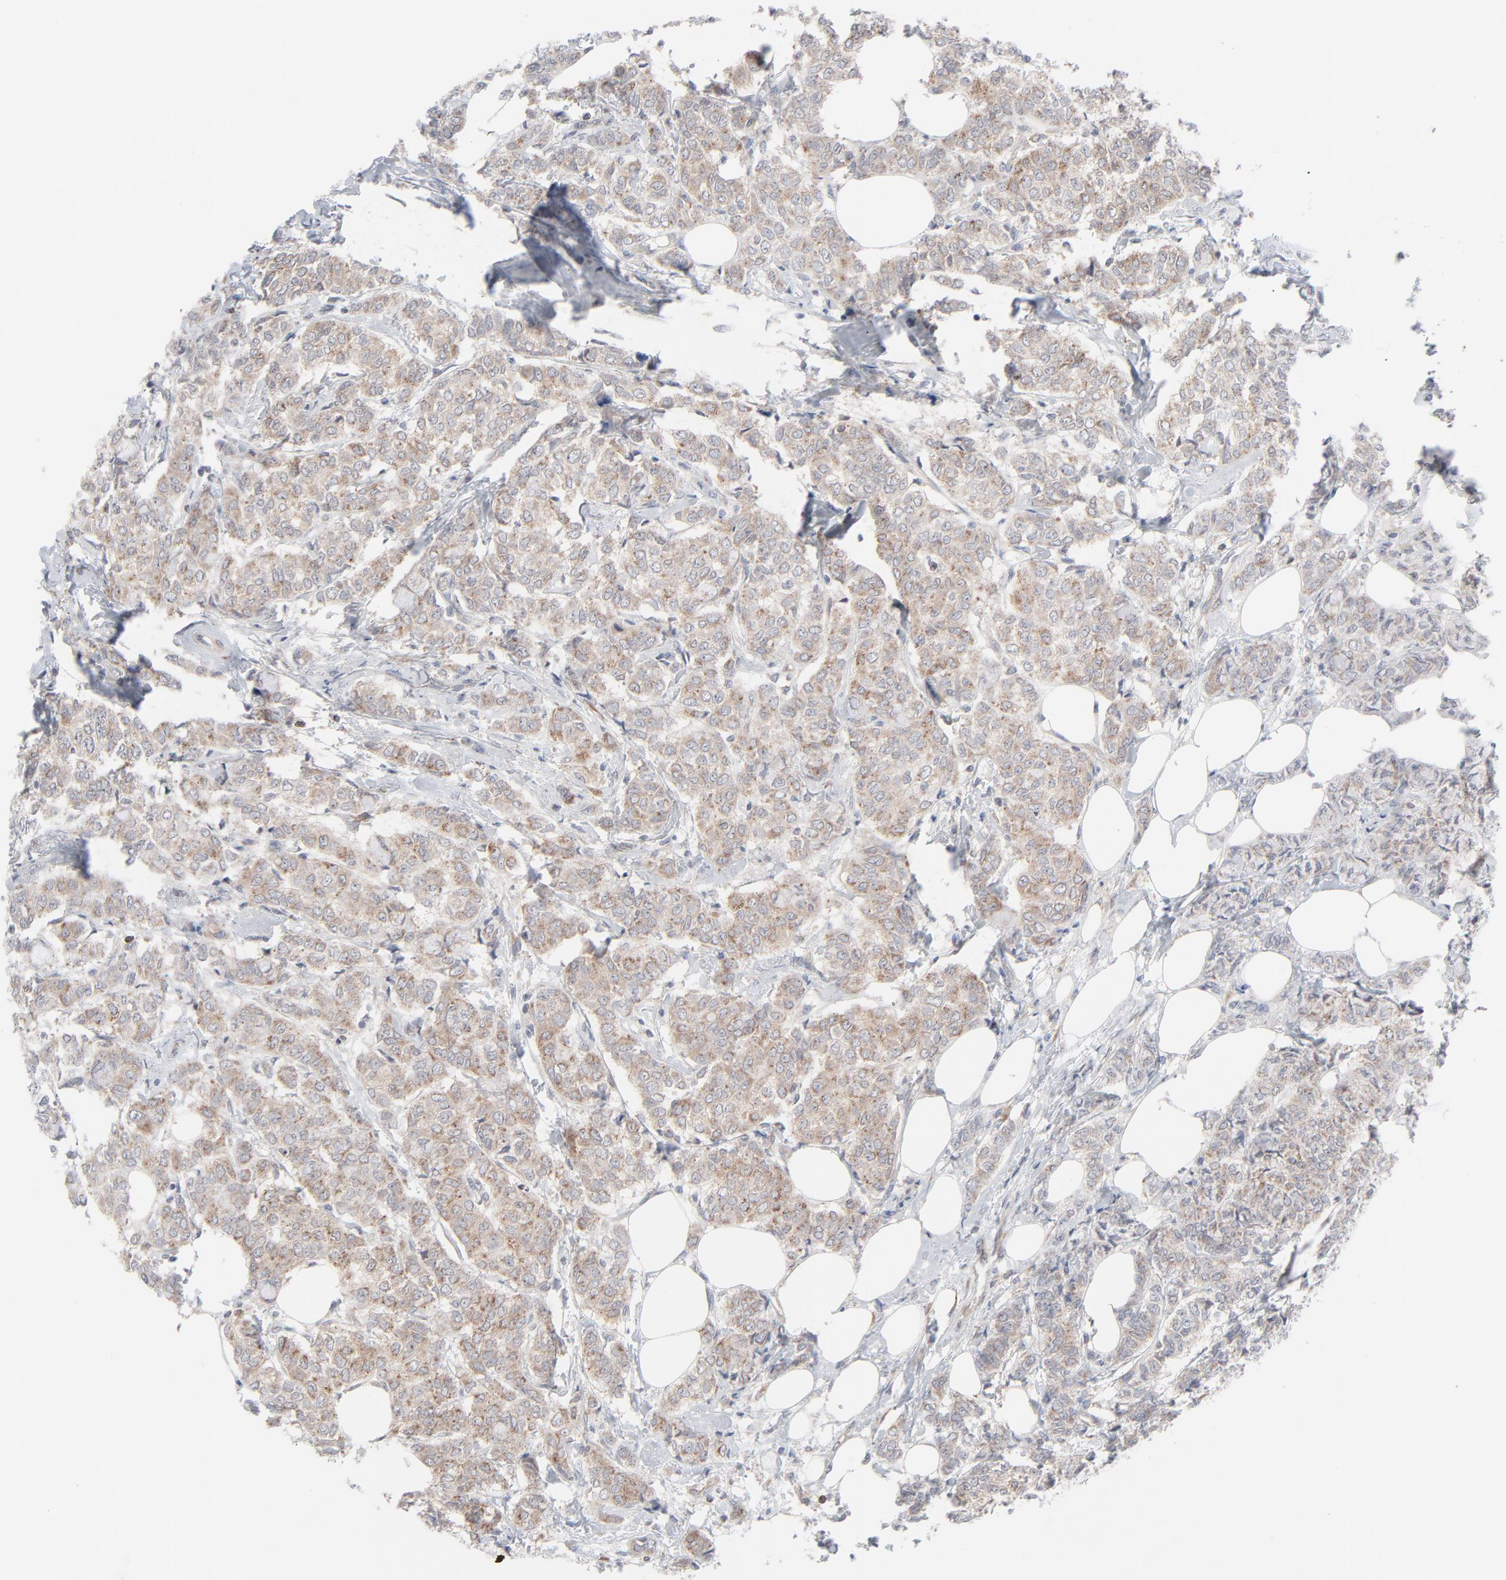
{"staining": {"intensity": "weak", "quantity": ">75%", "location": "cytoplasmic/membranous"}, "tissue": "breast cancer", "cell_type": "Tumor cells", "image_type": "cancer", "snomed": [{"axis": "morphology", "description": "Lobular carcinoma"}, {"axis": "topography", "description": "Breast"}], "caption": "IHC (DAB (3,3'-diaminobenzidine)) staining of human lobular carcinoma (breast) reveals weak cytoplasmic/membranous protein expression in about >75% of tumor cells. (Stains: DAB in brown, nuclei in blue, Microscopy: brightfield microscopy at high magnification).", "gene": "KDSR", "patient": {"sex": "female", "age": 60}}